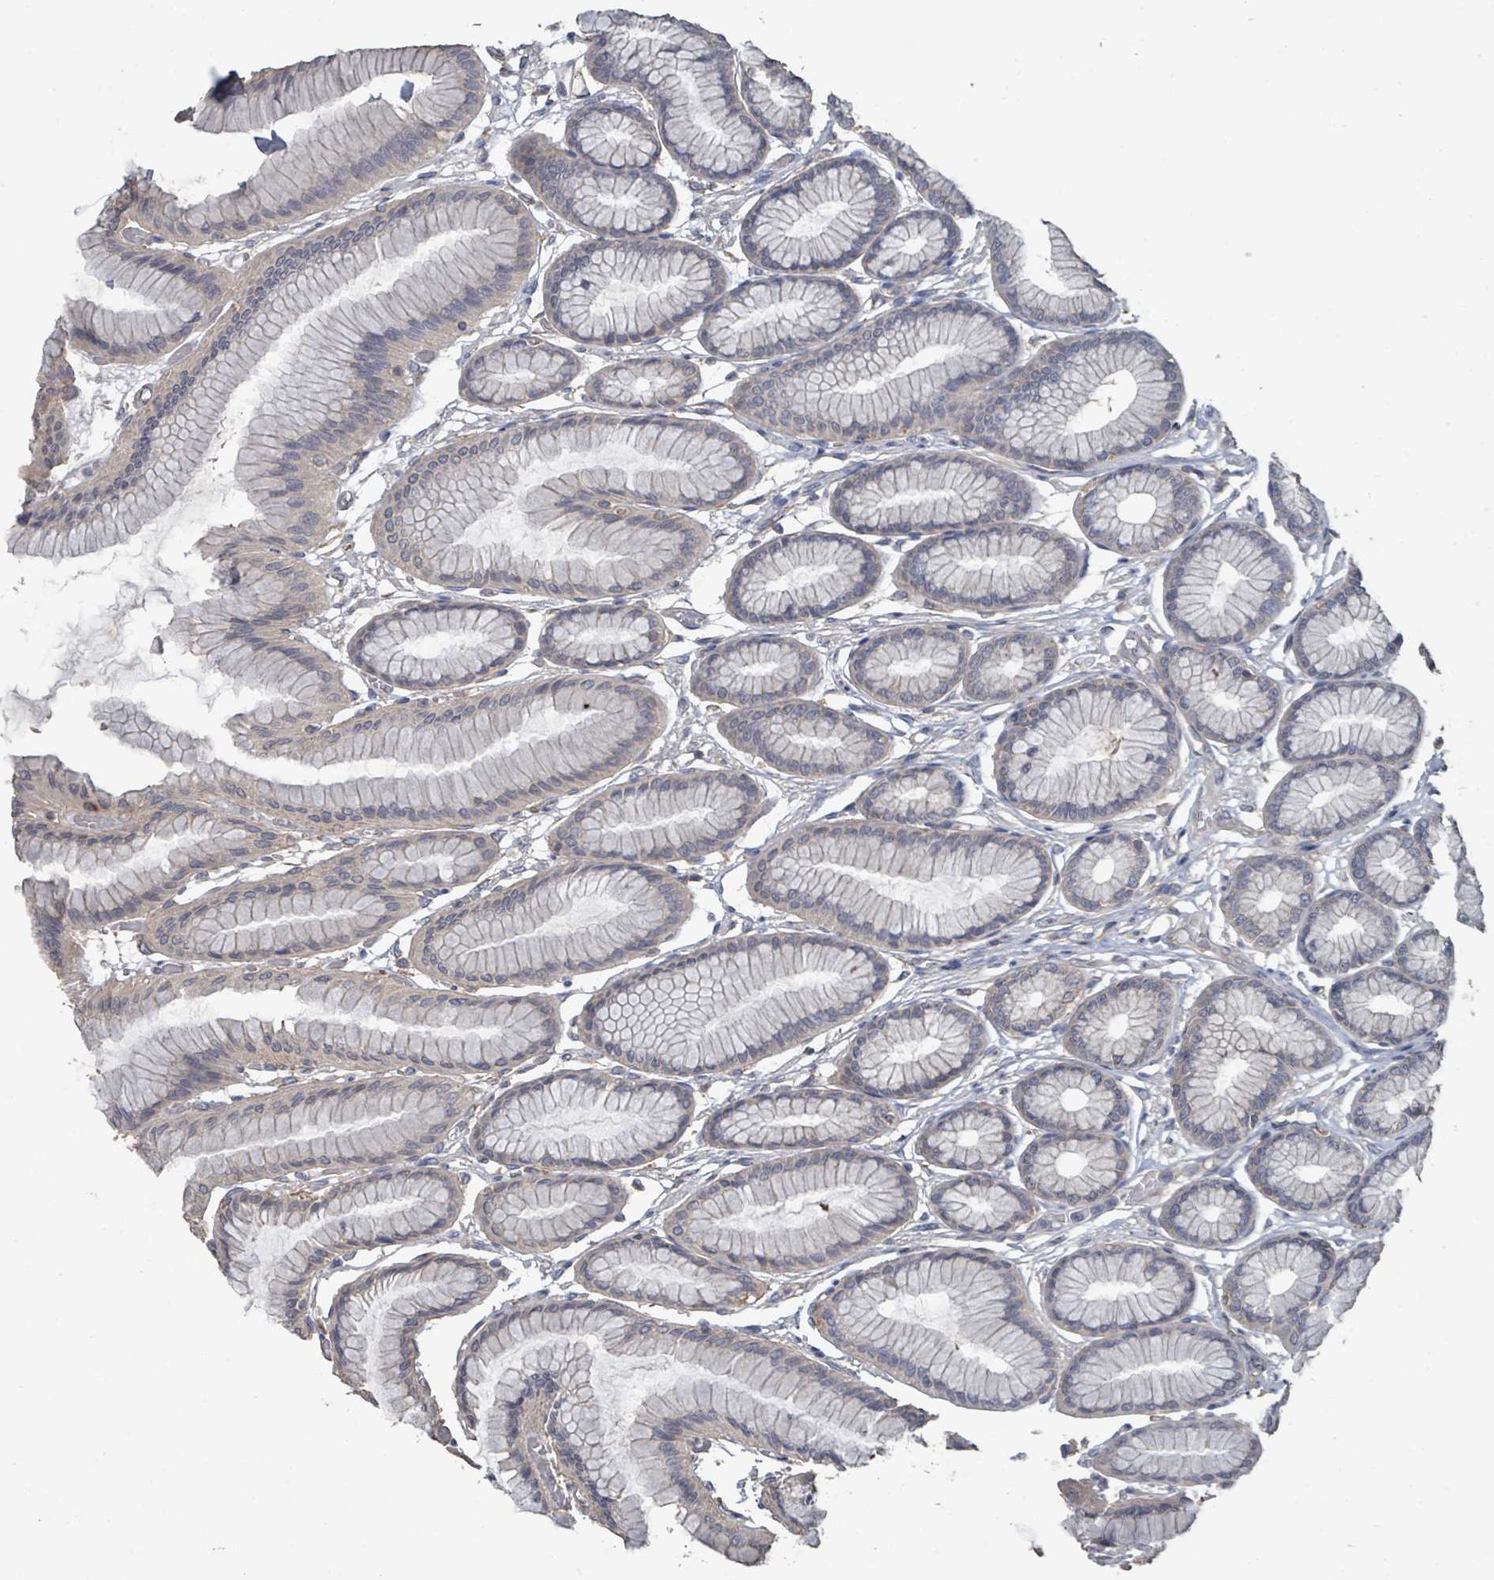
{"staining": {"intensity": "moderate", "quantity": "25%-75%", "location": "cytoplasmic/membranous"}, "tissue": "stomach", "cell_type": "Glandular cells", "image_type": "normal", "snomed": [{"axis": "morphology", "description": "Normal tissue, NOS"}, {"axis": "morphology", "description": "Adenocarcinoma, NOS"}, {"axis": "morphology", "description": "Adenocarcinoma, High grade"}, {"axis": "topography", "description": "Stomach, upper"}, {"axis": "topography", "description": "Stomach"}], "caption": "About 25%-75% of glandular cells in normal stomach exhibit moderate cytoplasmic/membranous protein staining as visualized by brown immunohistochemical staining.", "gene": "SLC9A7", "patient": {"sex": "female", "age": 65}}